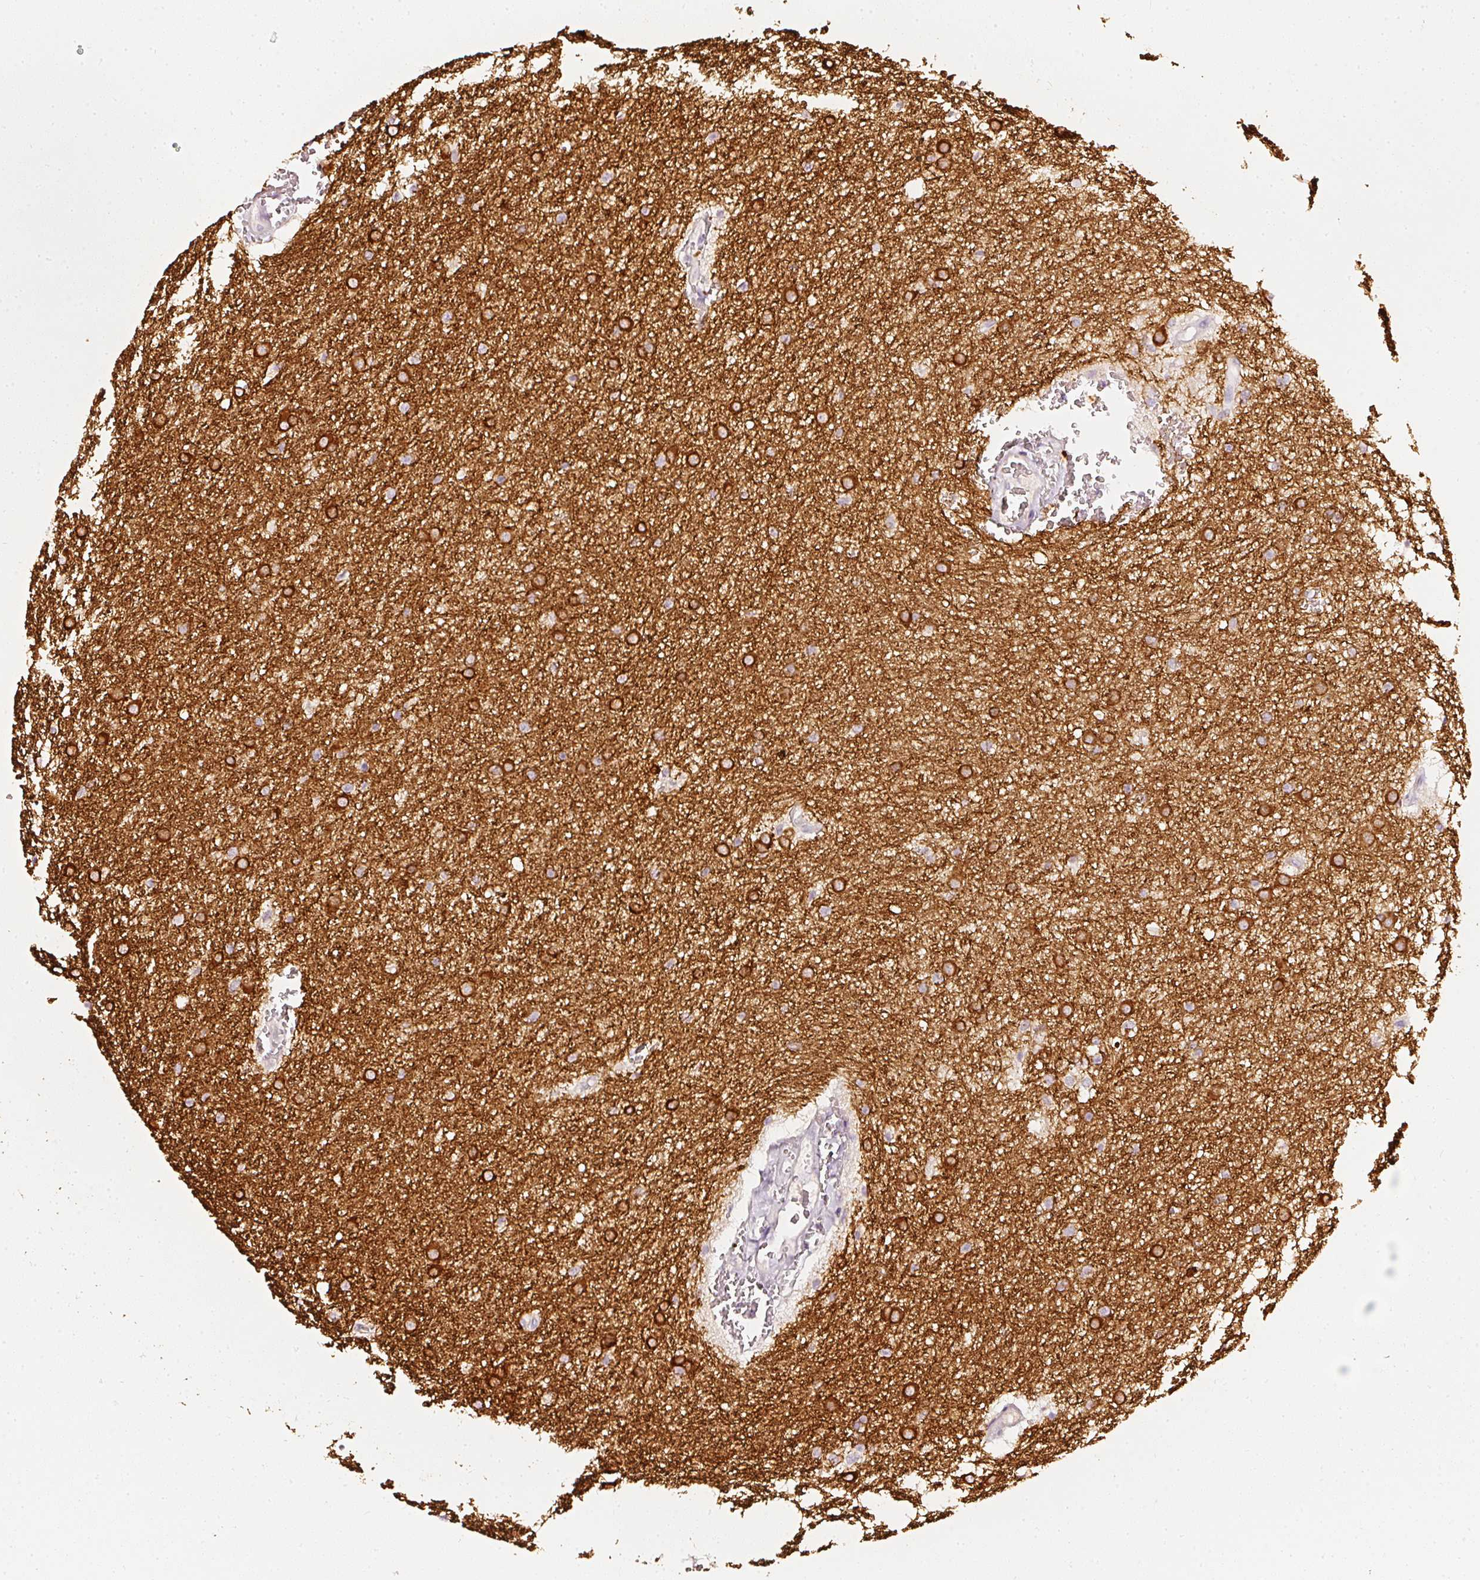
{"staining": {"intensity": "strong", "quantity": "25%-75%", "location": "cytoplasmic/membranous"}, "tissue": "glioma", "cell_type": "Tumor cells", "image_type": "cancer", "snomed": [{"axis": "morphology", "description": "Glioma, malignant, Low grade"}, {"axis": "topography", "description": "Cerebellum"}], "caption": "Malignant low-grade glioma stained with a protein marker reveals strong staining in tumor cells.", "gene": "CNP", "patient": {"sex": "female", "age": 5}}